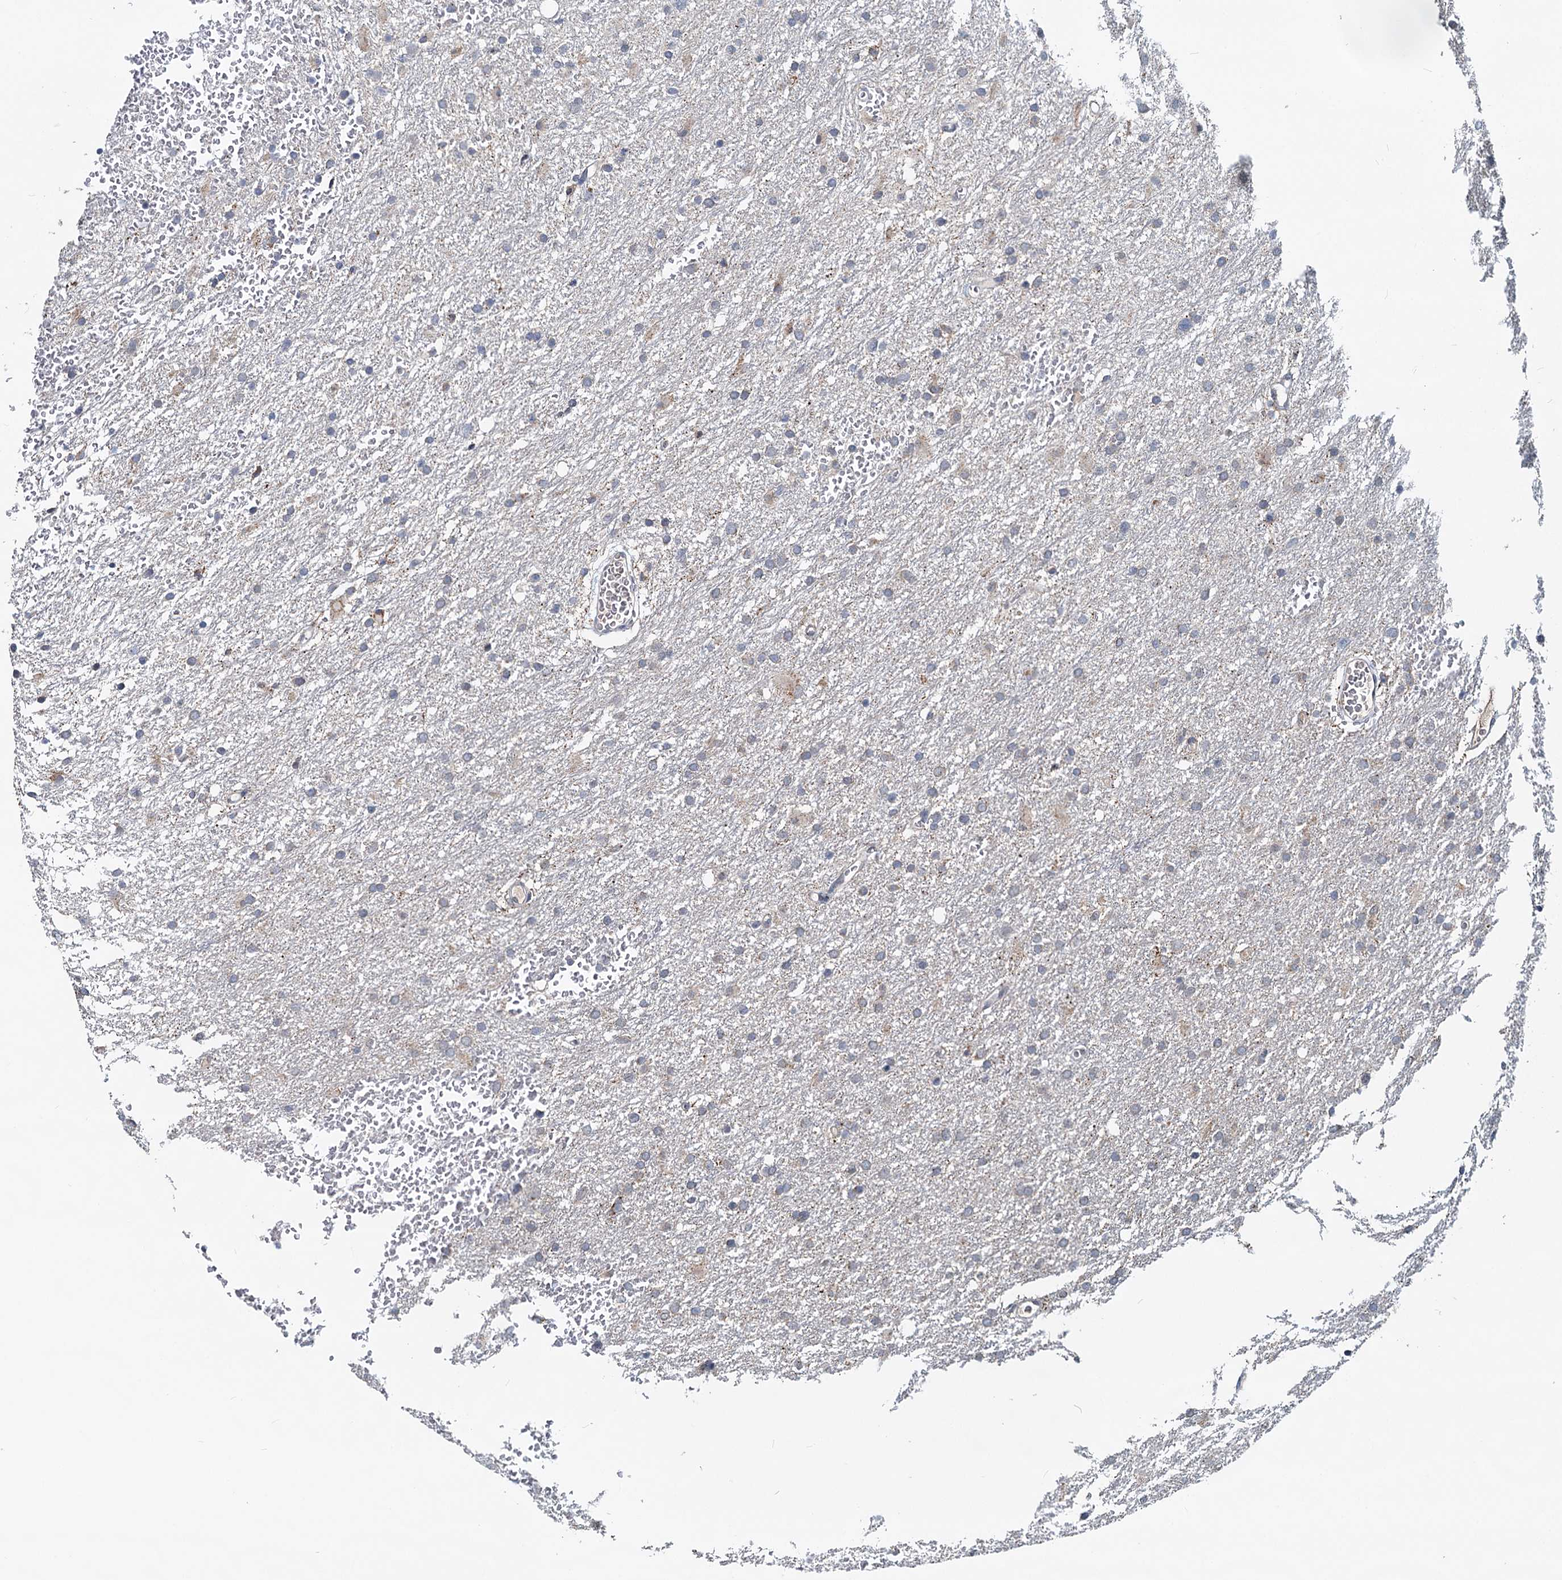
{"staining": {"intensity": "negative", "quantity": "none", "location": "none"}, "tissue": "glioma", "cell_type": "Tumor cells", "image_type": "cancer", "snomed": [{"axis": "morphology", "description": "Glioma, malignant, High grade"}, {"axis": "topography", "description": "Cerebral cortex"}], "caption": "Glioma was stained to show a protein in brown. There is no significant expression in tumor cells.", "gene": "RITA1", "patient": {"sex": "female", "age": 36}}